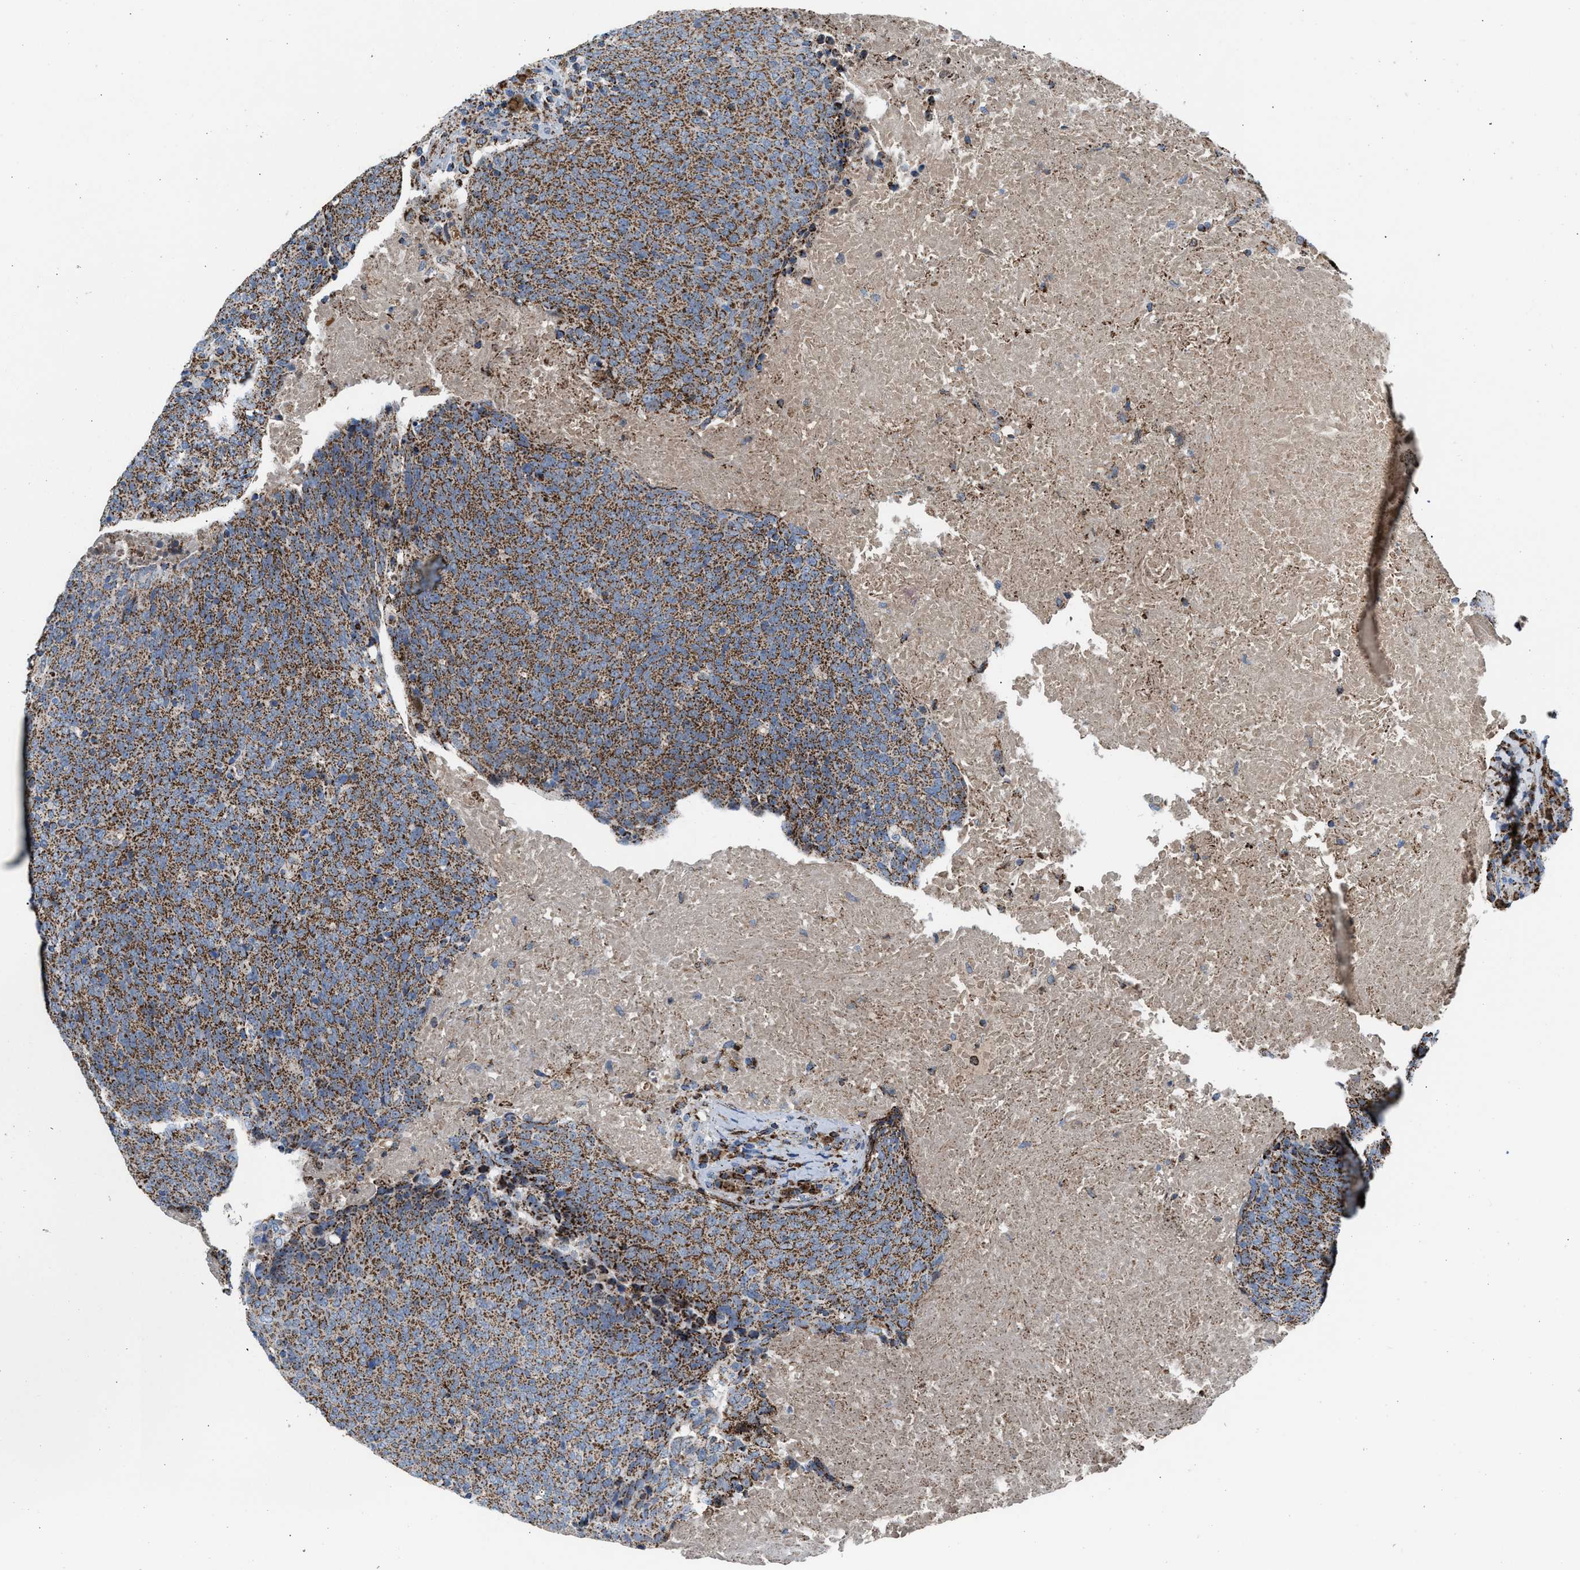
{"staining": {"intensity": "strong", "quantity": ">75%", "location": "cytoplasmic/membranous"}, "tissue": "head and neck cancer", "cell_type": "Tumor cells", "image_type": "cancer", "snomed": [{"axis": "morphology", "description": "Squamous cell carcinoma, NOS"}, {"axis": "morphology", "description": "Squamous cell carcinoma, metastatic, NOS"}, {"axis": "topography", "description": "Lymph node"}, {"axis": "topography", "description": "Head-Neck"}], "caption": "Human head and neck cancer (metastatic squamous cell carcinoma) stained with a protein marker demonstrates strong staining in tumor cells.", "gene": "PMPCA", "patient": {"sex": "male", "age": 62}}